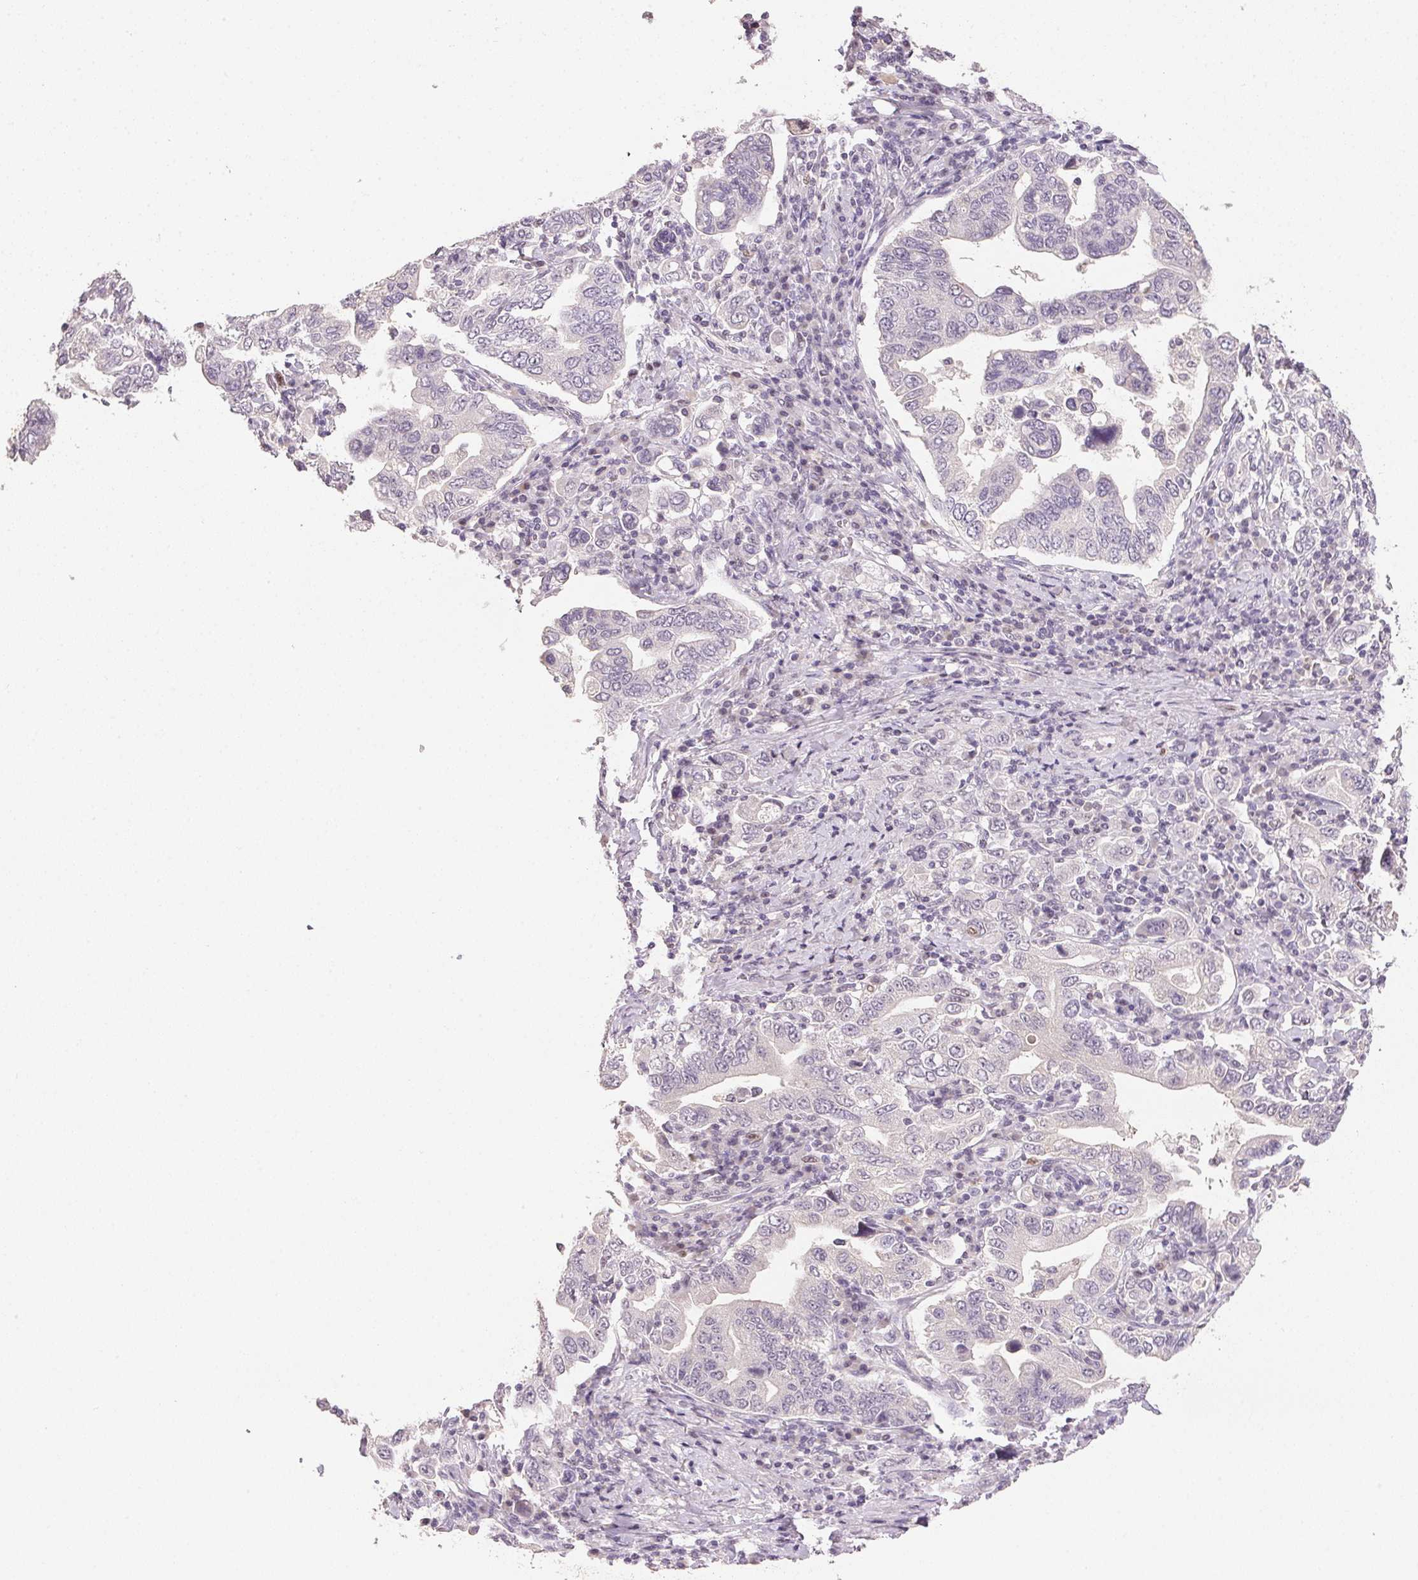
{"staining": {"intensity": "negative", "quantity": "none", "location": "none"}, "tissue": "stomach cancer", "cell_type": "Tumor cells", "image_type": "cancer", "snomed": [{"axis": "morphology", "description": "Adenocarcinoma, NOS"}, {"axis": "topography", "description": "Stomach, upper"}, {"axis": "topography", "description": "Stomach"}], "caption": "Immunohistochemistry (IHC) image of neoplastic tissue: human stomach cancer stained with DAB exhibits no significant protein expression in tumor cells.", "gene": "POLR3G", "patient": {"sex": "male", "age": 62}}